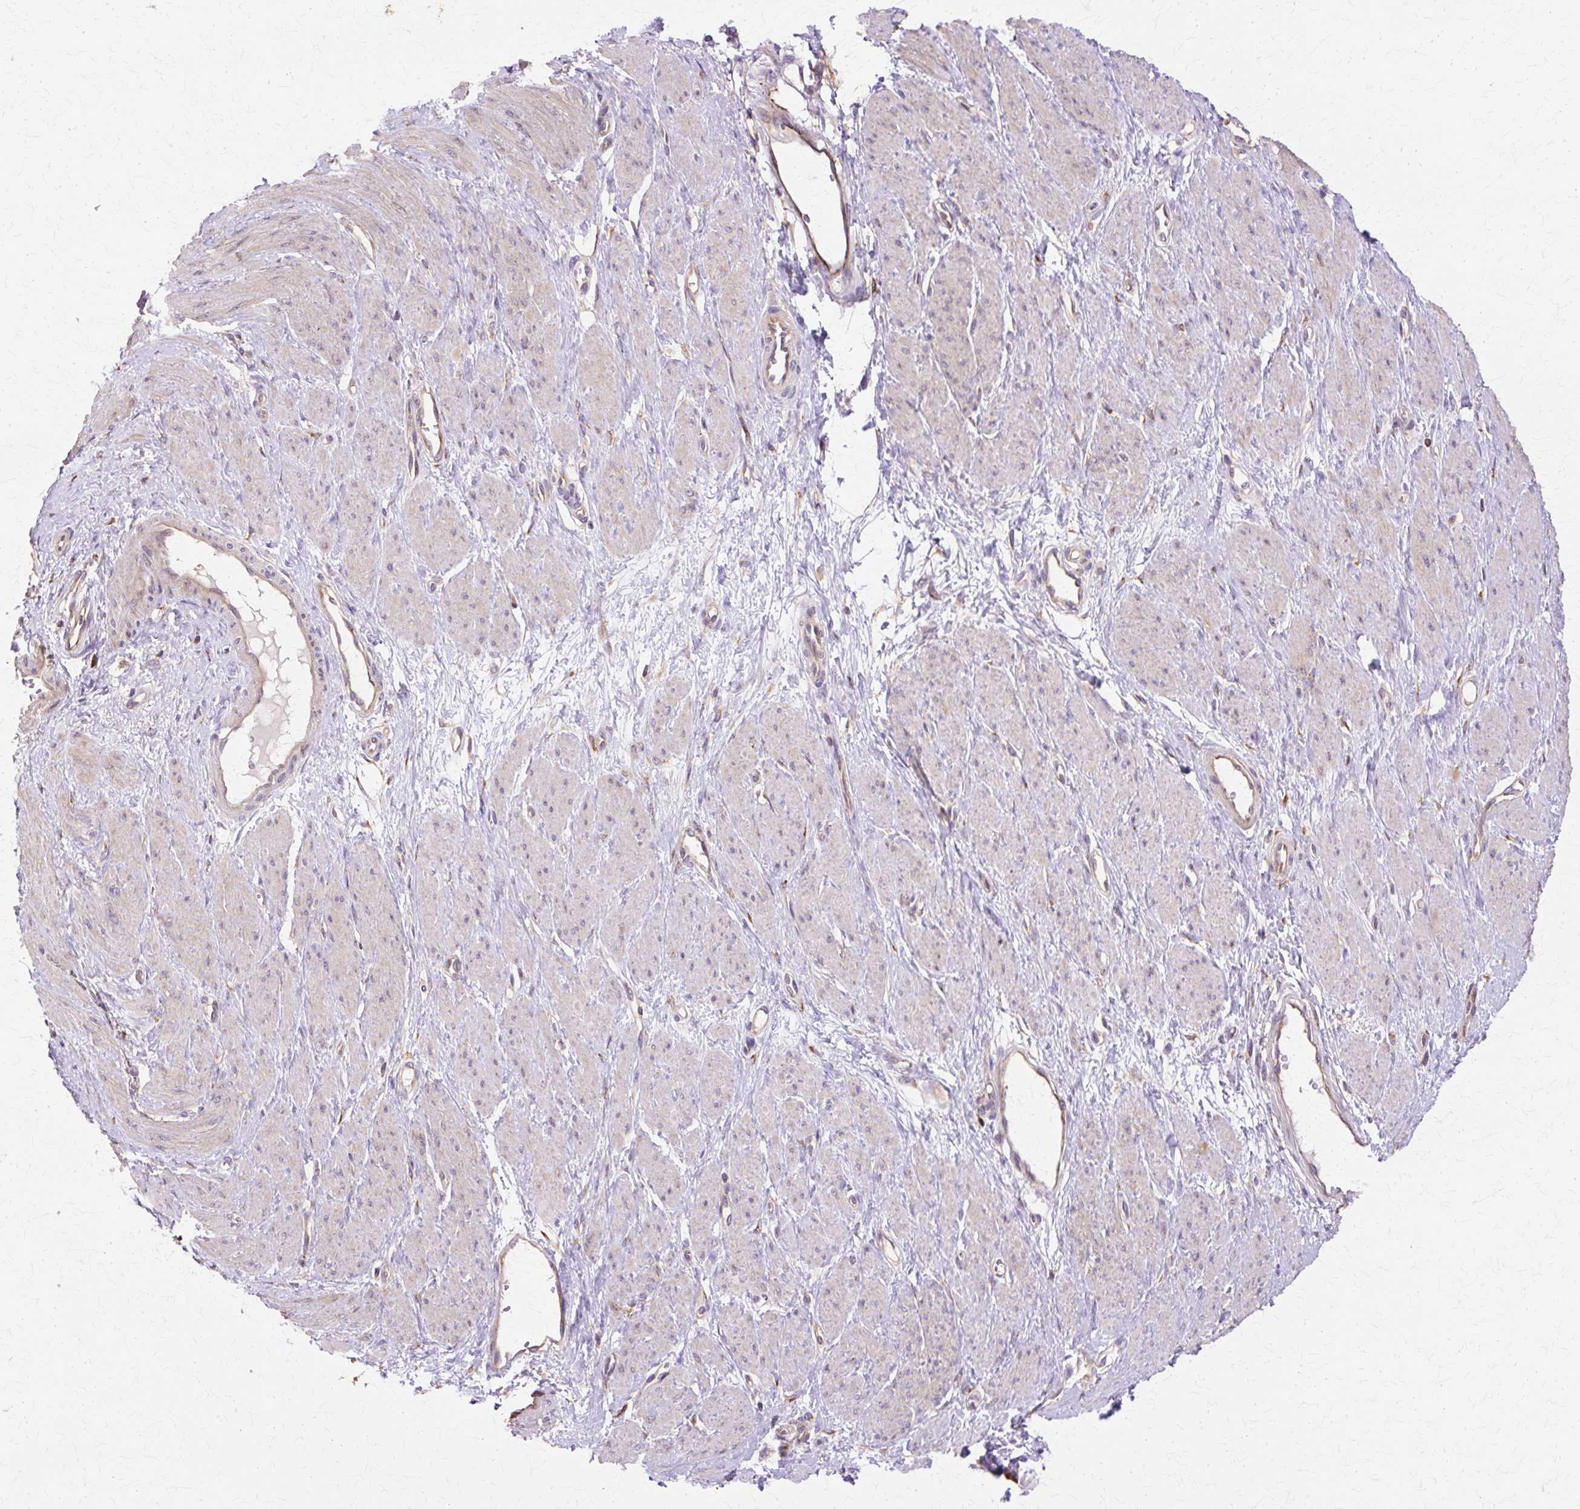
{"staining": {"intensity": "negative", "quantity": "none", "location": "none"}, "tissue": "smooth muscle", "cell_type": "Smooth muscle cells", "image_type": "normal", "snomed": [{"axis": "morphology", "description": "Normal tissue, NOS"}, {"axis": "topography", "description": "Smooth muscle"}, {"axis": "topography", "description": "Uterus"}], "caption": "This is an IHC micrograph of normal human smooth muscle. There is no staining in smooth muscle cells.", "gene": "COPB1", "patient": {"sex": "female", "age": 39}}